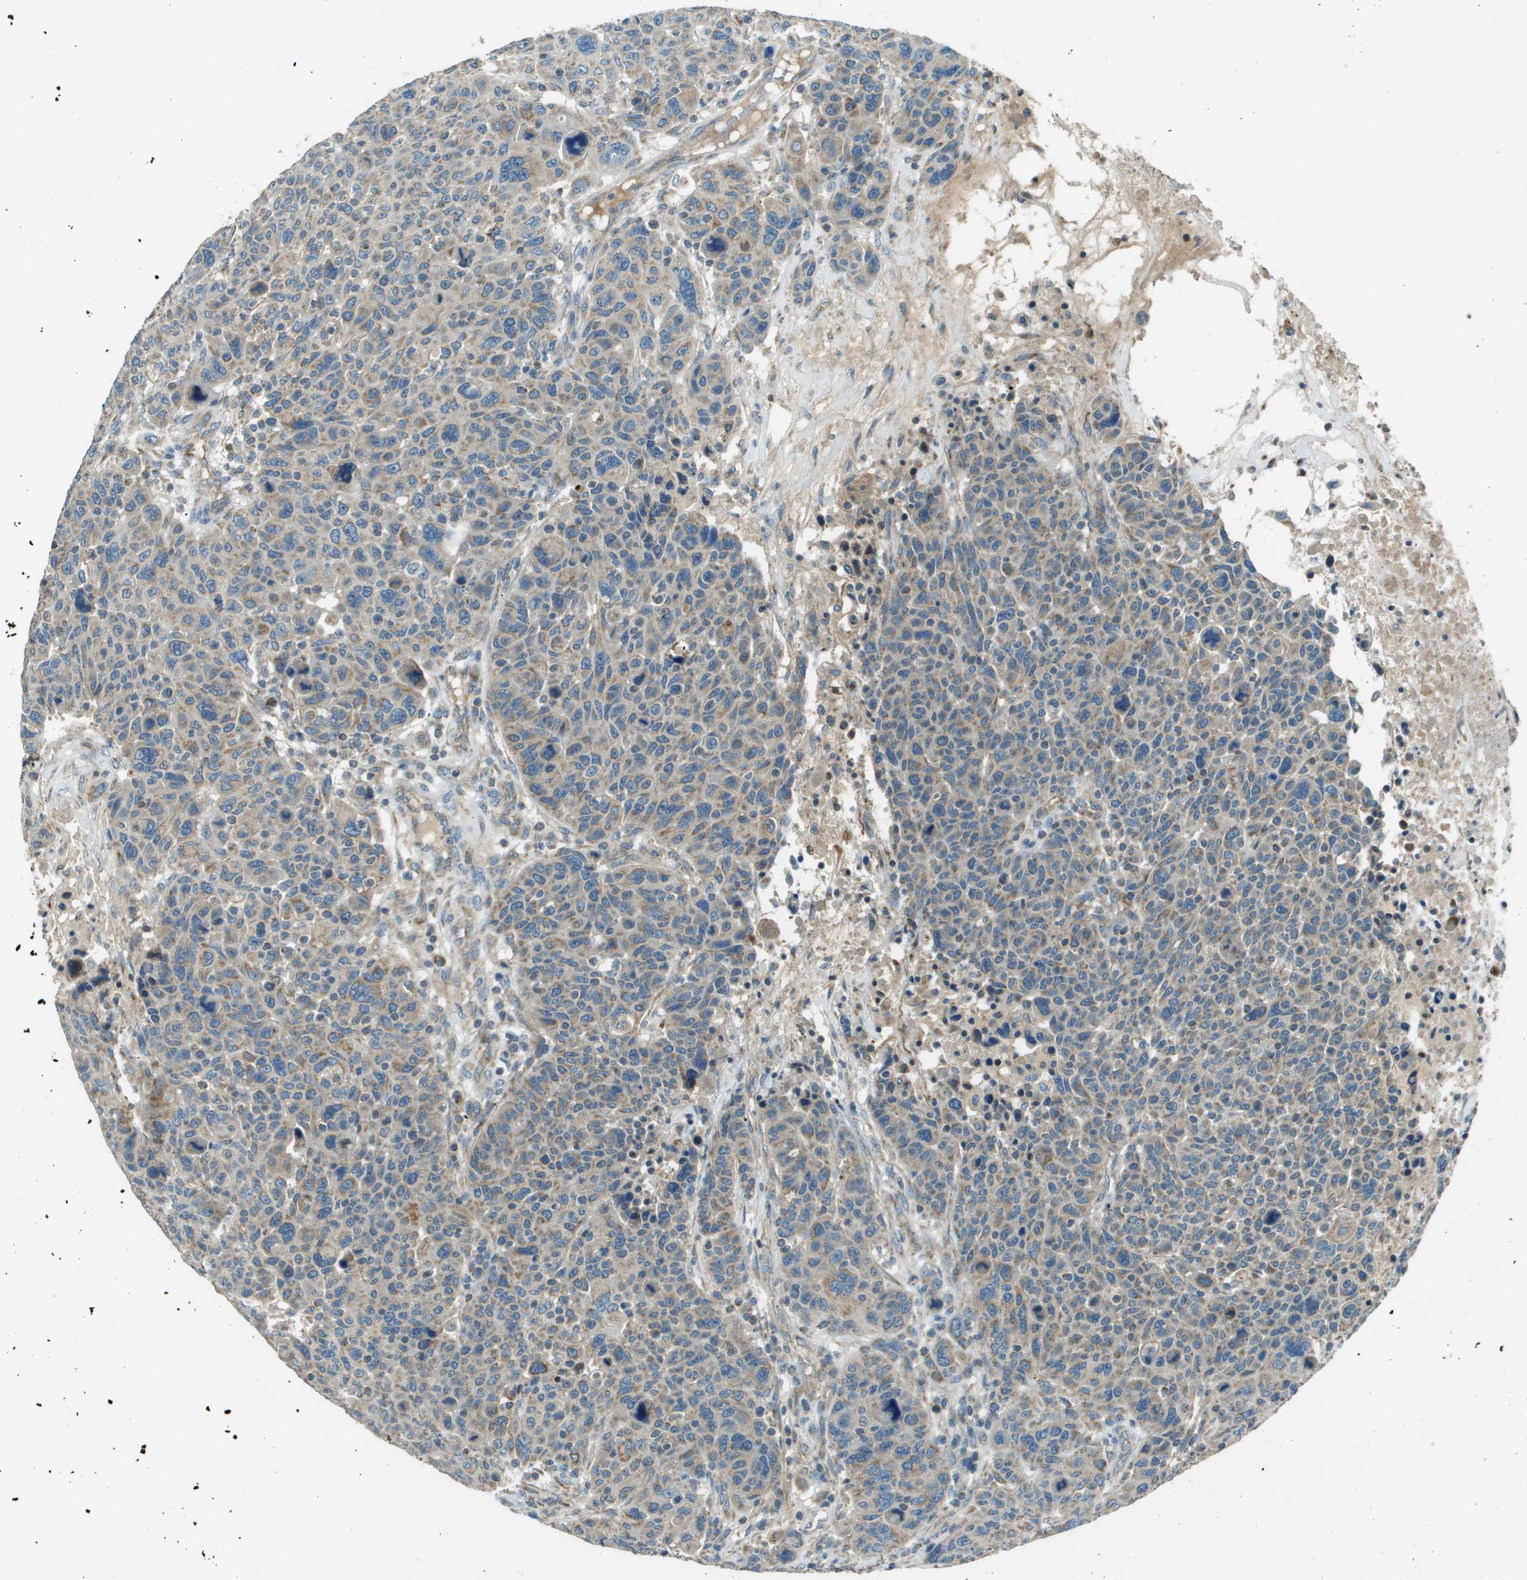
{"staining": {"intensity": "moderate", "quantity": "<25%", "location": "cytoplasmic/membranous"}, "tissue": "breast cancer", "cell_type": "Tumor cells", "image_type": "cancer", "snomed": [{"axis": "morphology", "description": "Duct carcinoma"}, {"axis": "topography", "description": "Breast"}], "caption": "The micrograph displays a brown stain indicating the presence of a protein in the cytoplasmic/membranous of tumor cells in breast cancer.", "gene": "MIGA1", "patient": {"sex": "female", "age": 37}}